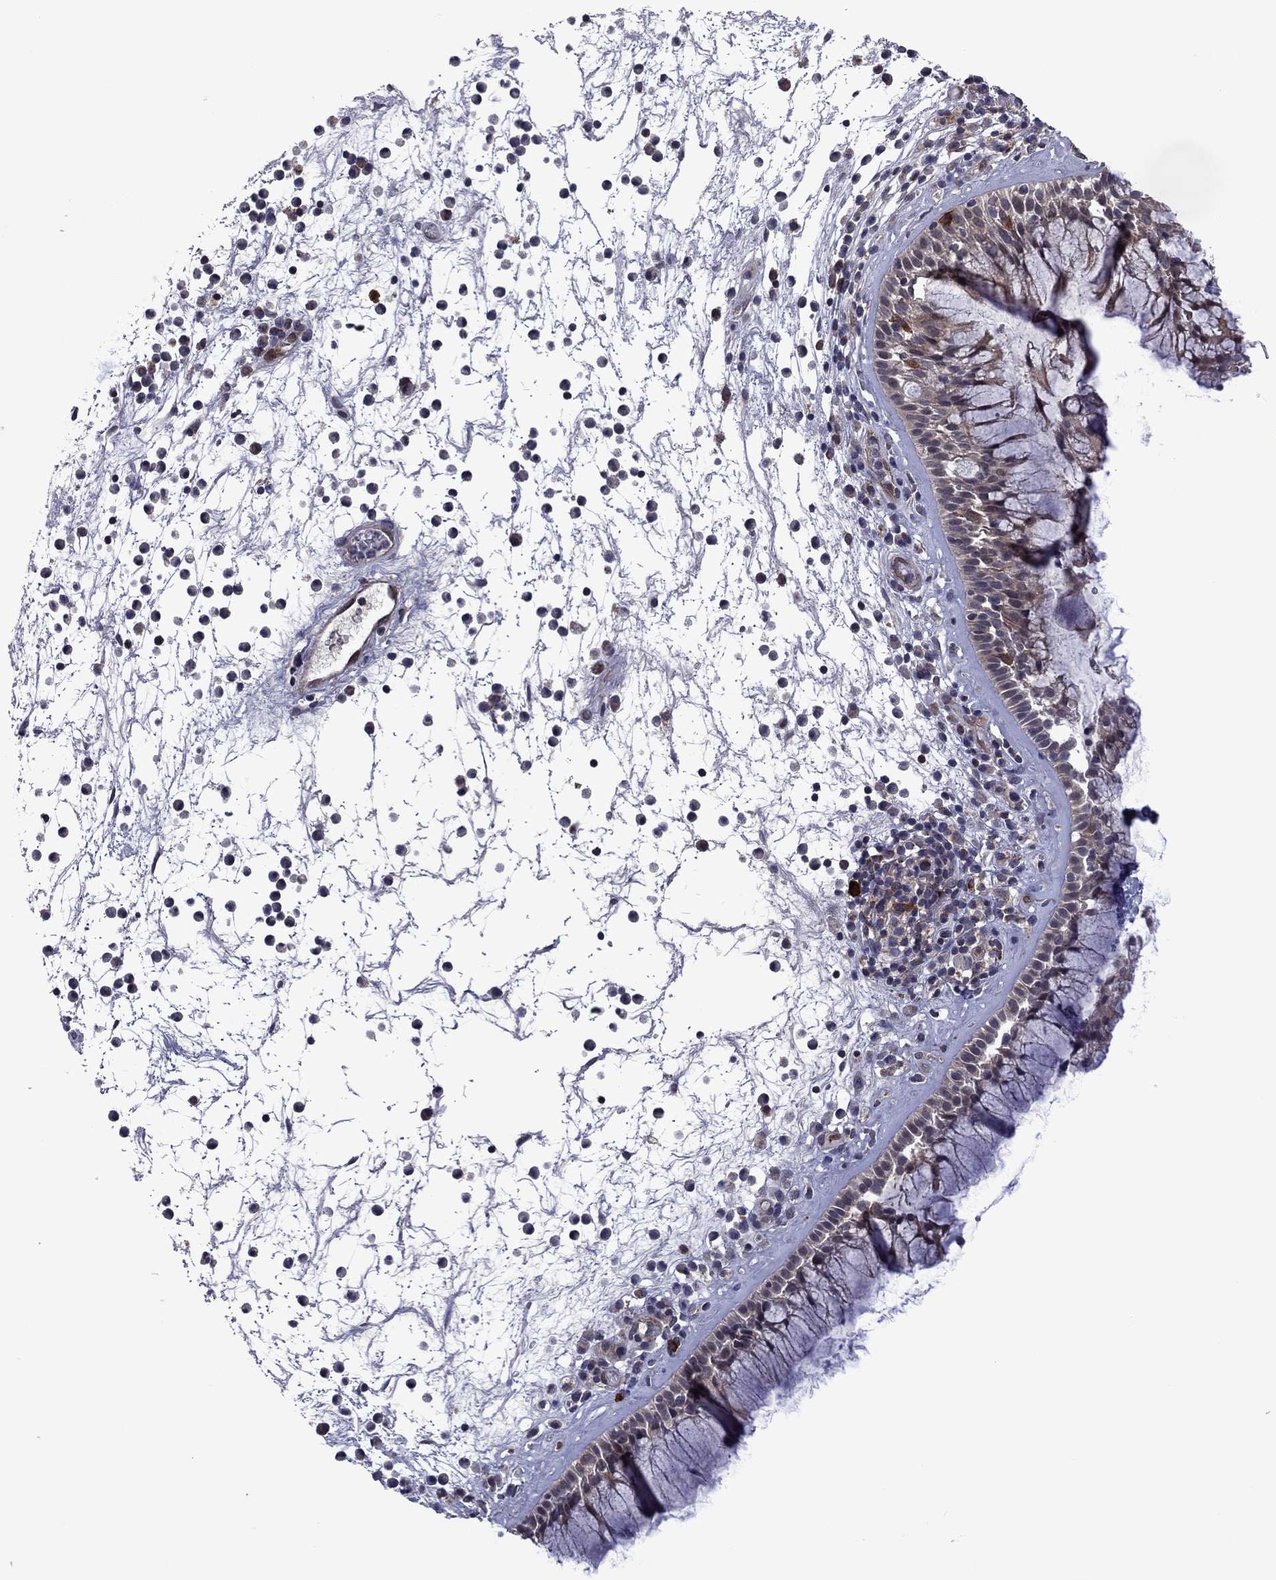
{"staining": {"intensity": "negative", "quantity": "none", "location": "none"}, "tissue": "nasopharynx", "cell_type": "Respiratory epithelial cells", "image_type": "normal", "snomed": [{"axis": "morphology", "description": "Normal tissue, NOS"}, {"axis": "topography", "description": "Nasopharynx"}], "caption": "This is a photomicrograph of immunohistochemistry (IHC) staining of normal nasopharynx, which shows no staining in respiratory epithelial cells. The staining is performed using DAB (3,3'-diaminobenzidine) brown chromogen with nuclei counter-stained in using hematoxylin.", "gene": "GPAA1", "patient": {"sex": "male", "age": 77}}